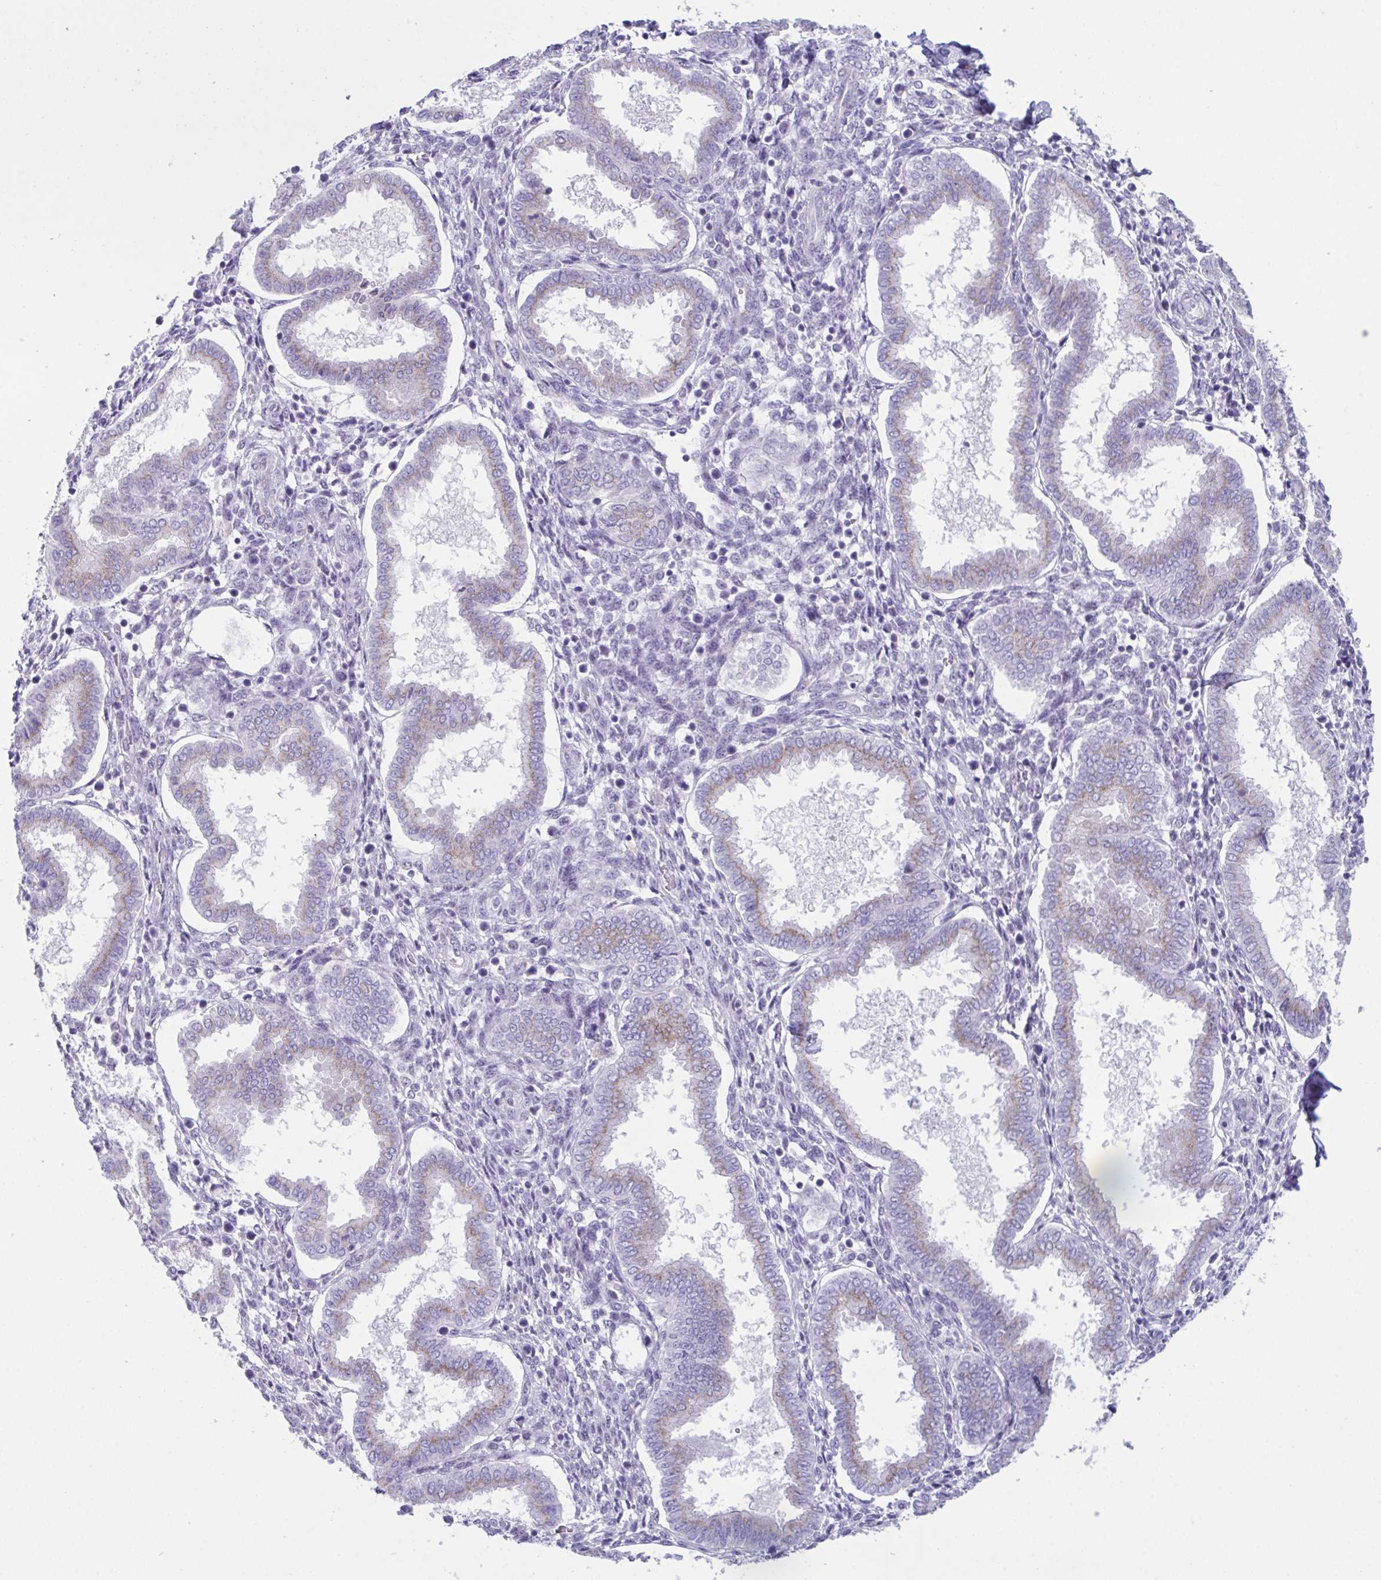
{"staining": {"intensity": "negative", "quantity": "none", "location": "none"}, "tissue": "endometrium", "cell_type": "Cells in endometrial stroma", "image_type": "normal", "snomed": [{"axis": "morphology", "description": "Normal tissue, NOS"}, {"axis": "topography", "description": "Endometrium"}], "caption": "High power microscopy histopathology image of an immunohistochemistry image of benign endometrium, revealing no significant positivity in cells in endometrial stroma.", "gene": "SCLY", "patient": {"sex": "female", "age": 24}}